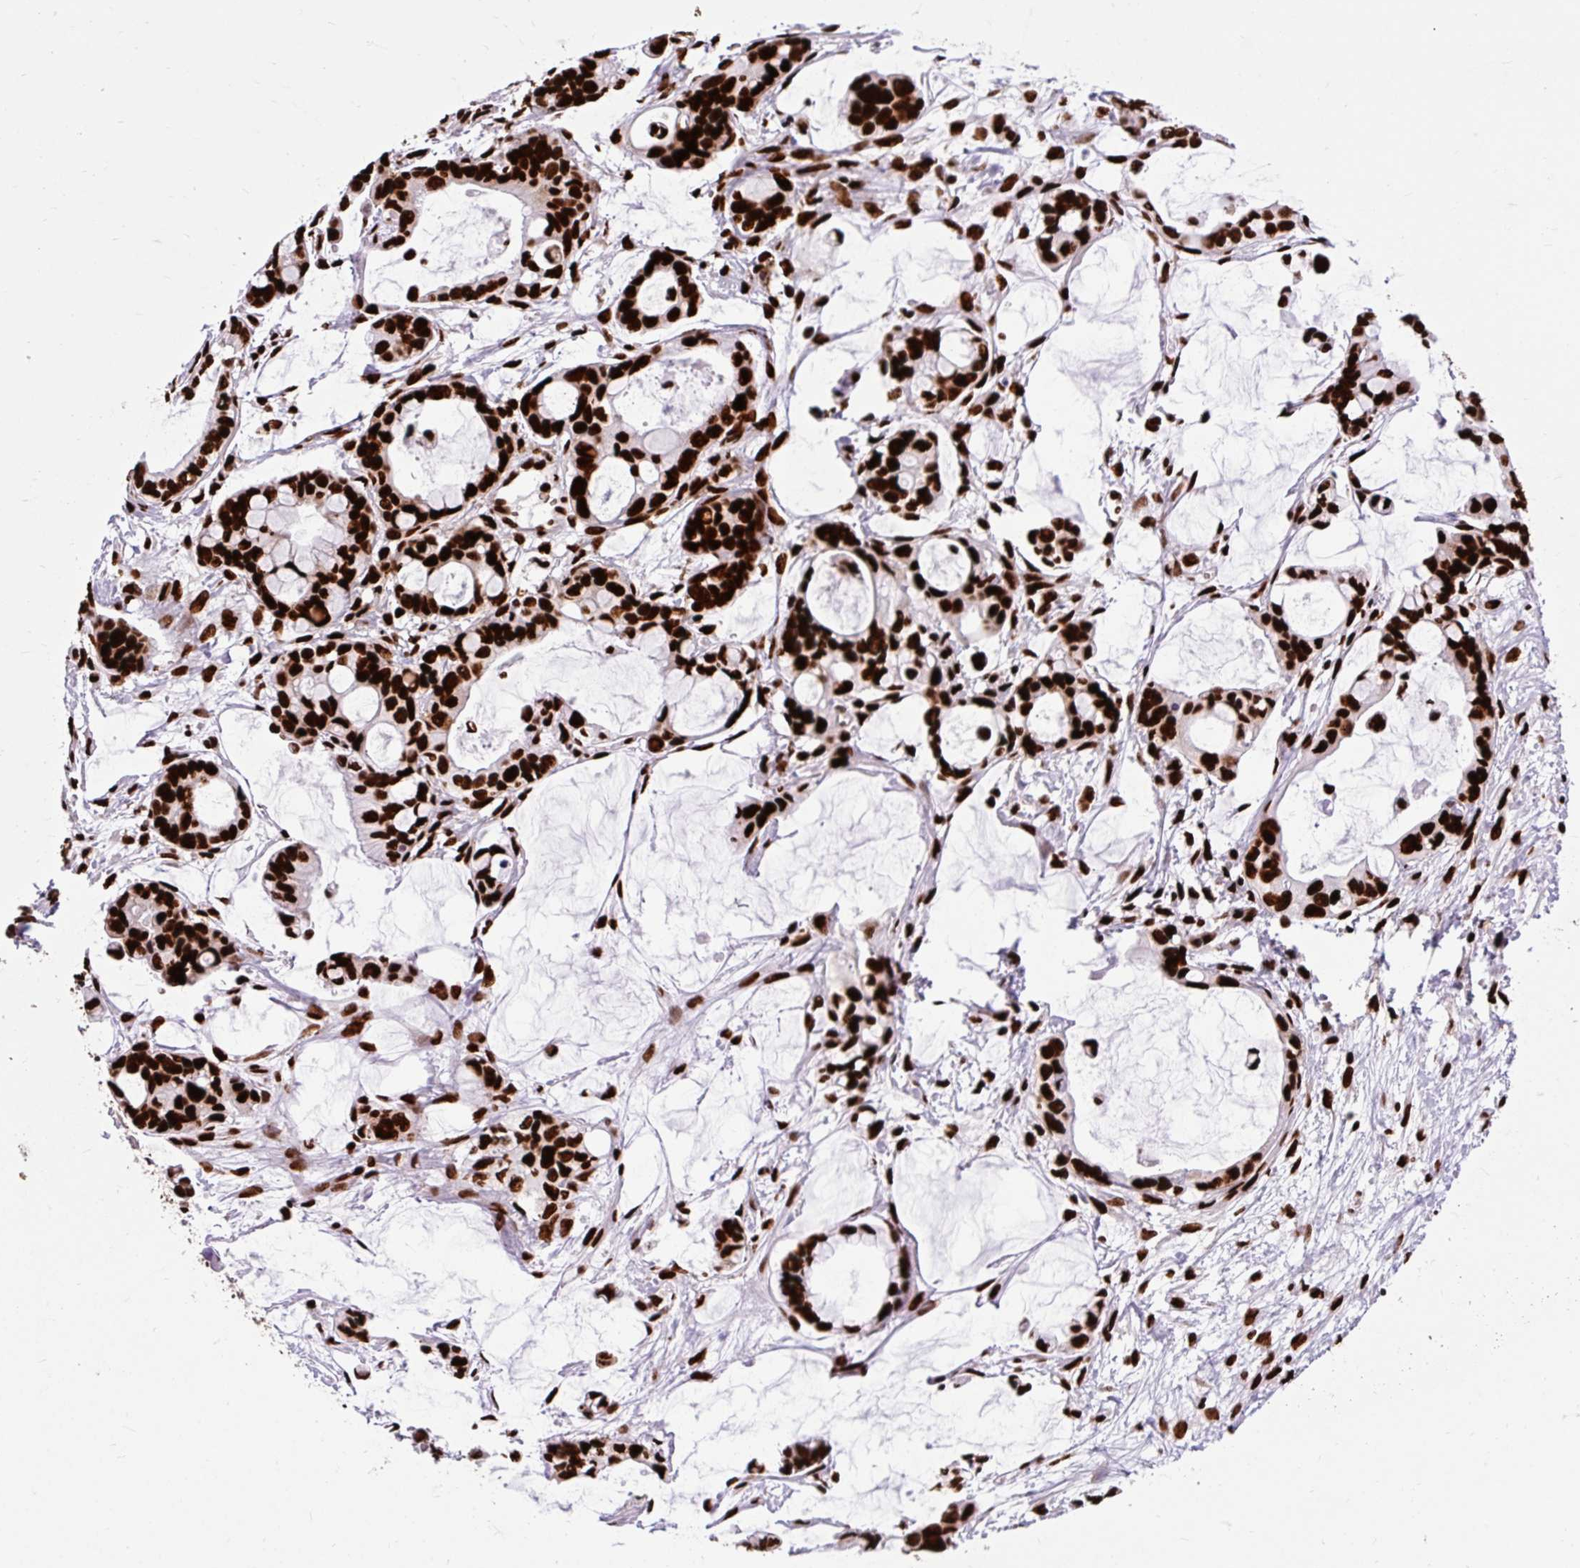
{"staining": {"intensity": "strong", "quantity": ">75%", "location": "nuclear"}, "tissue": "ovarian cancer", "cell_type": "Tumor cells", "image_type": "cancer", "snomed": [{"axis": "morphology", "description": "Cystadenocarcinoma, mucinous, NOS"}, {"axis": "topography", "description": "Ovary"}], "caption": "This photomicrograph shows ovarian cancer stained with IHC to label a protein in brown. The nuclear of tumor cells show strong positivity for the protein. Nuclei are counter-stained blue.", "gene": "FUS", "patient": {"sex": "female", "age": 63}}